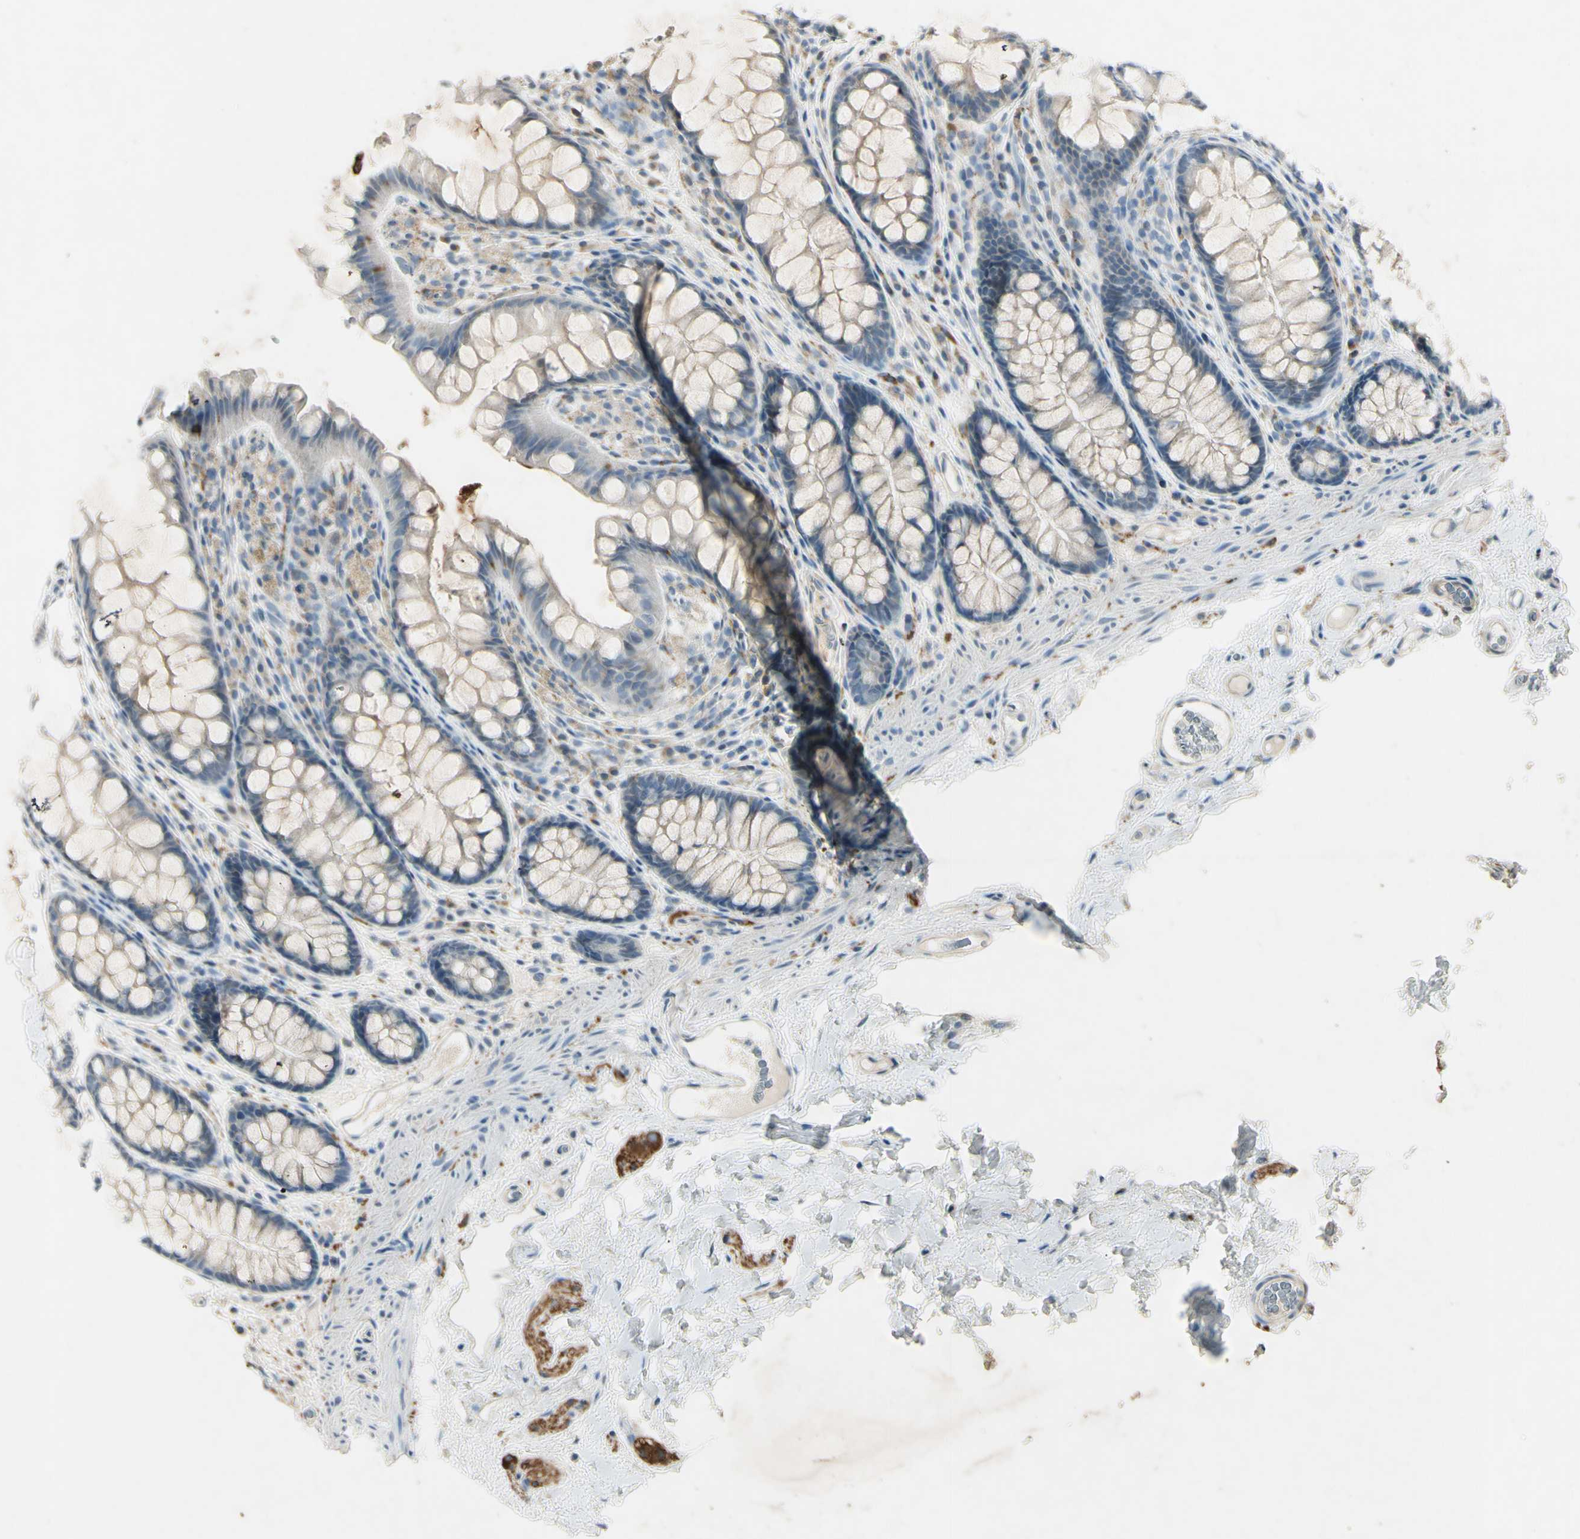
{"staining": {"intensity": "weak", "quantity": ">75%", "location": "cytoplasmic/membranous"}, "tissue": "colon", "cell_type": "Endothelial cells", "image_type": "normal", "snomed": [{"axis": "morphology", "description": "Normal tissue, NOS"}, {"axis": "topography", "description": "Colon"}], "caption": "Endothelial cells reveal weak cytoplasmic/membranous positivity in approximately >75% of cells in benign colon. (IHC, brightfield microscopy, high magnification).", "gene": "SNAP91", "patient": {"sex": "female", "age": 55}}